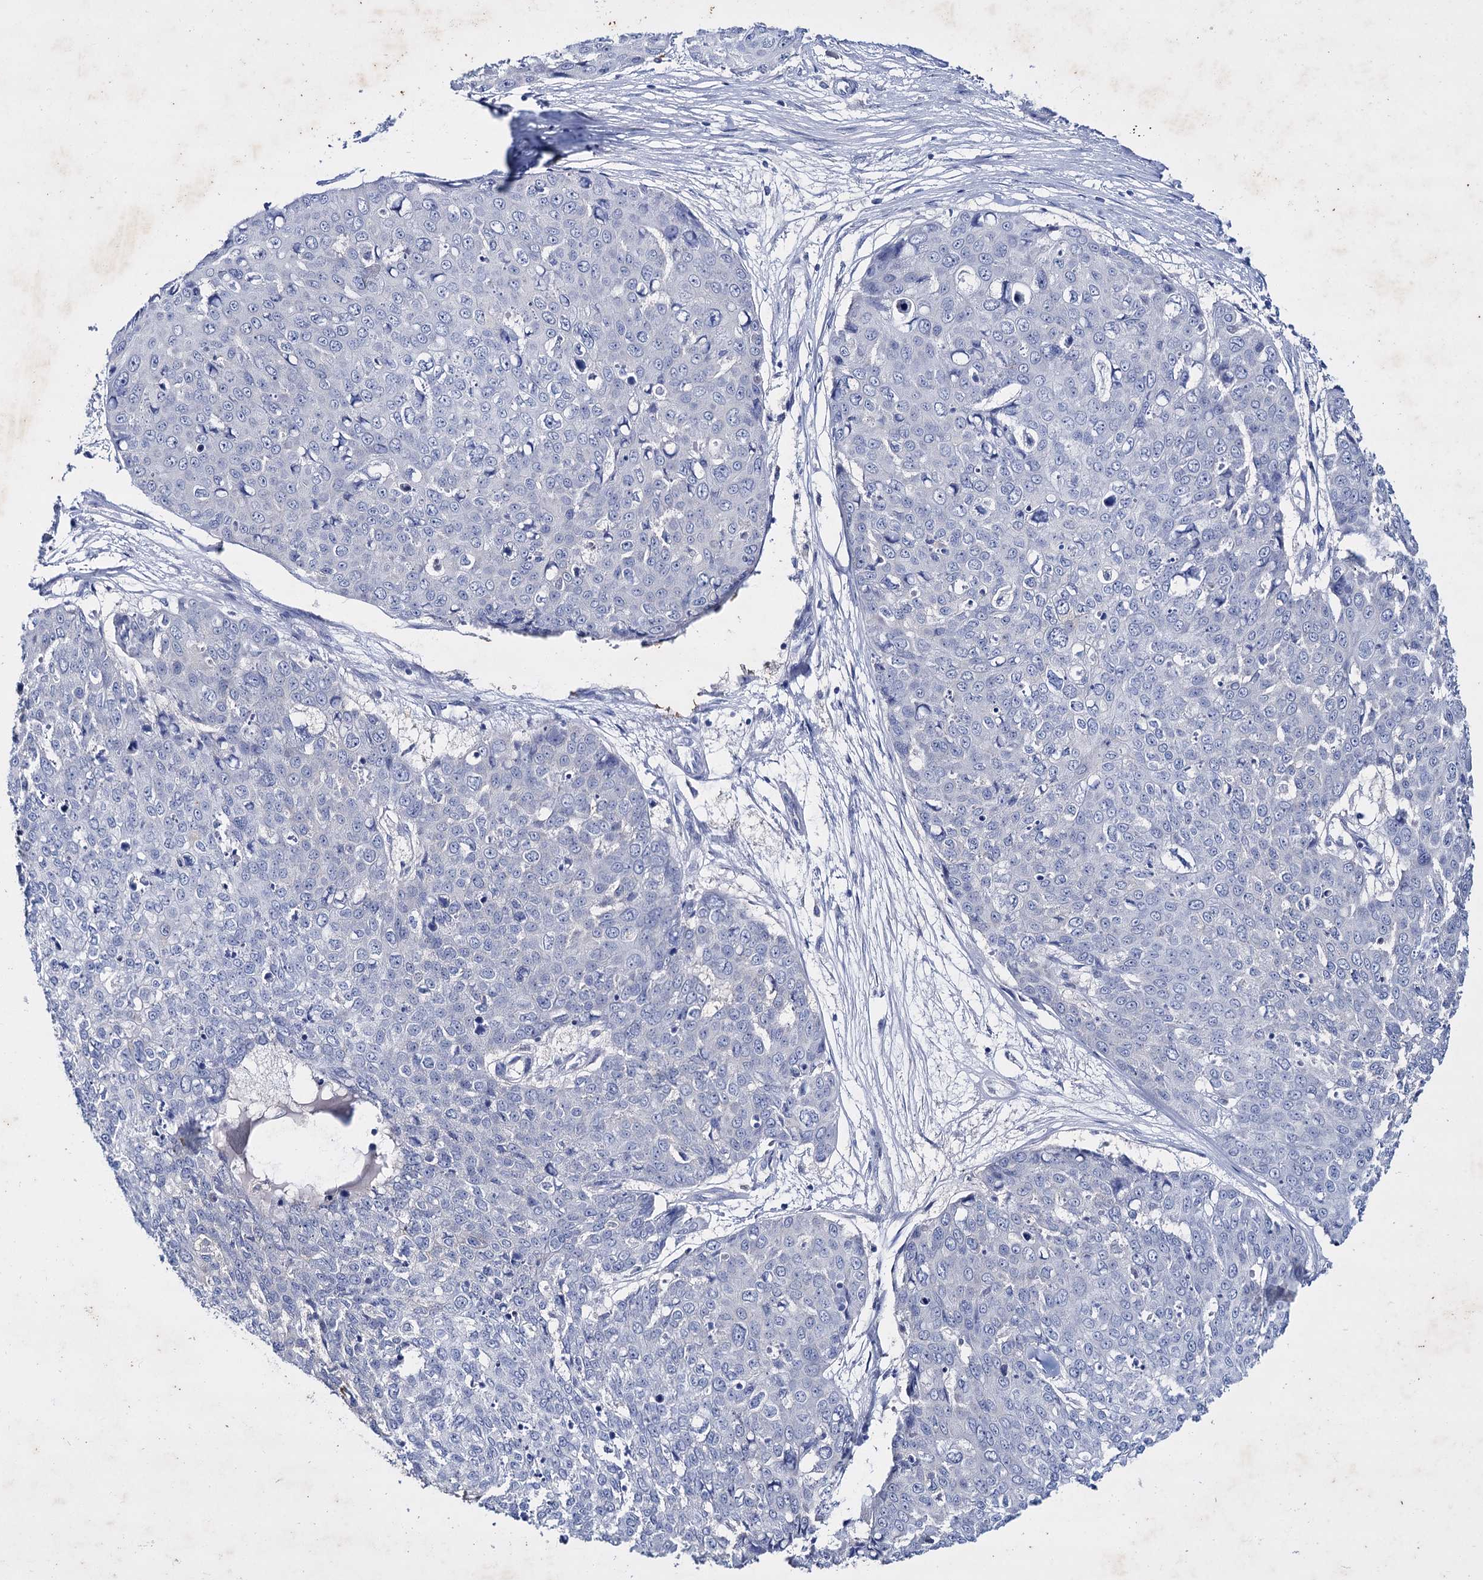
{"staining": {"intensity": "negative", "quantity": "none", "location": "none"}, "tissue": "skin cancer", "cell_type": "Tumor cells", "image_type": "cancer", "snomed": [{"axis": "morphology", "description": "Squamous cell carcinoma, NOS"}, {"axis": "topography", "description": "Skin"}], "caption": "Immunohistochemistry histopathology image of neoplastic tissue: skin cancer stained with DAB exhibits no significant protein positivity in tumor cells. (DAB (3,3'-diaminobenzidine) immunohistochemistry (IHC) with hematoxylin counter stain).", "gene": "LYZL4", "patient": {"sex": "male", "age": 71}}